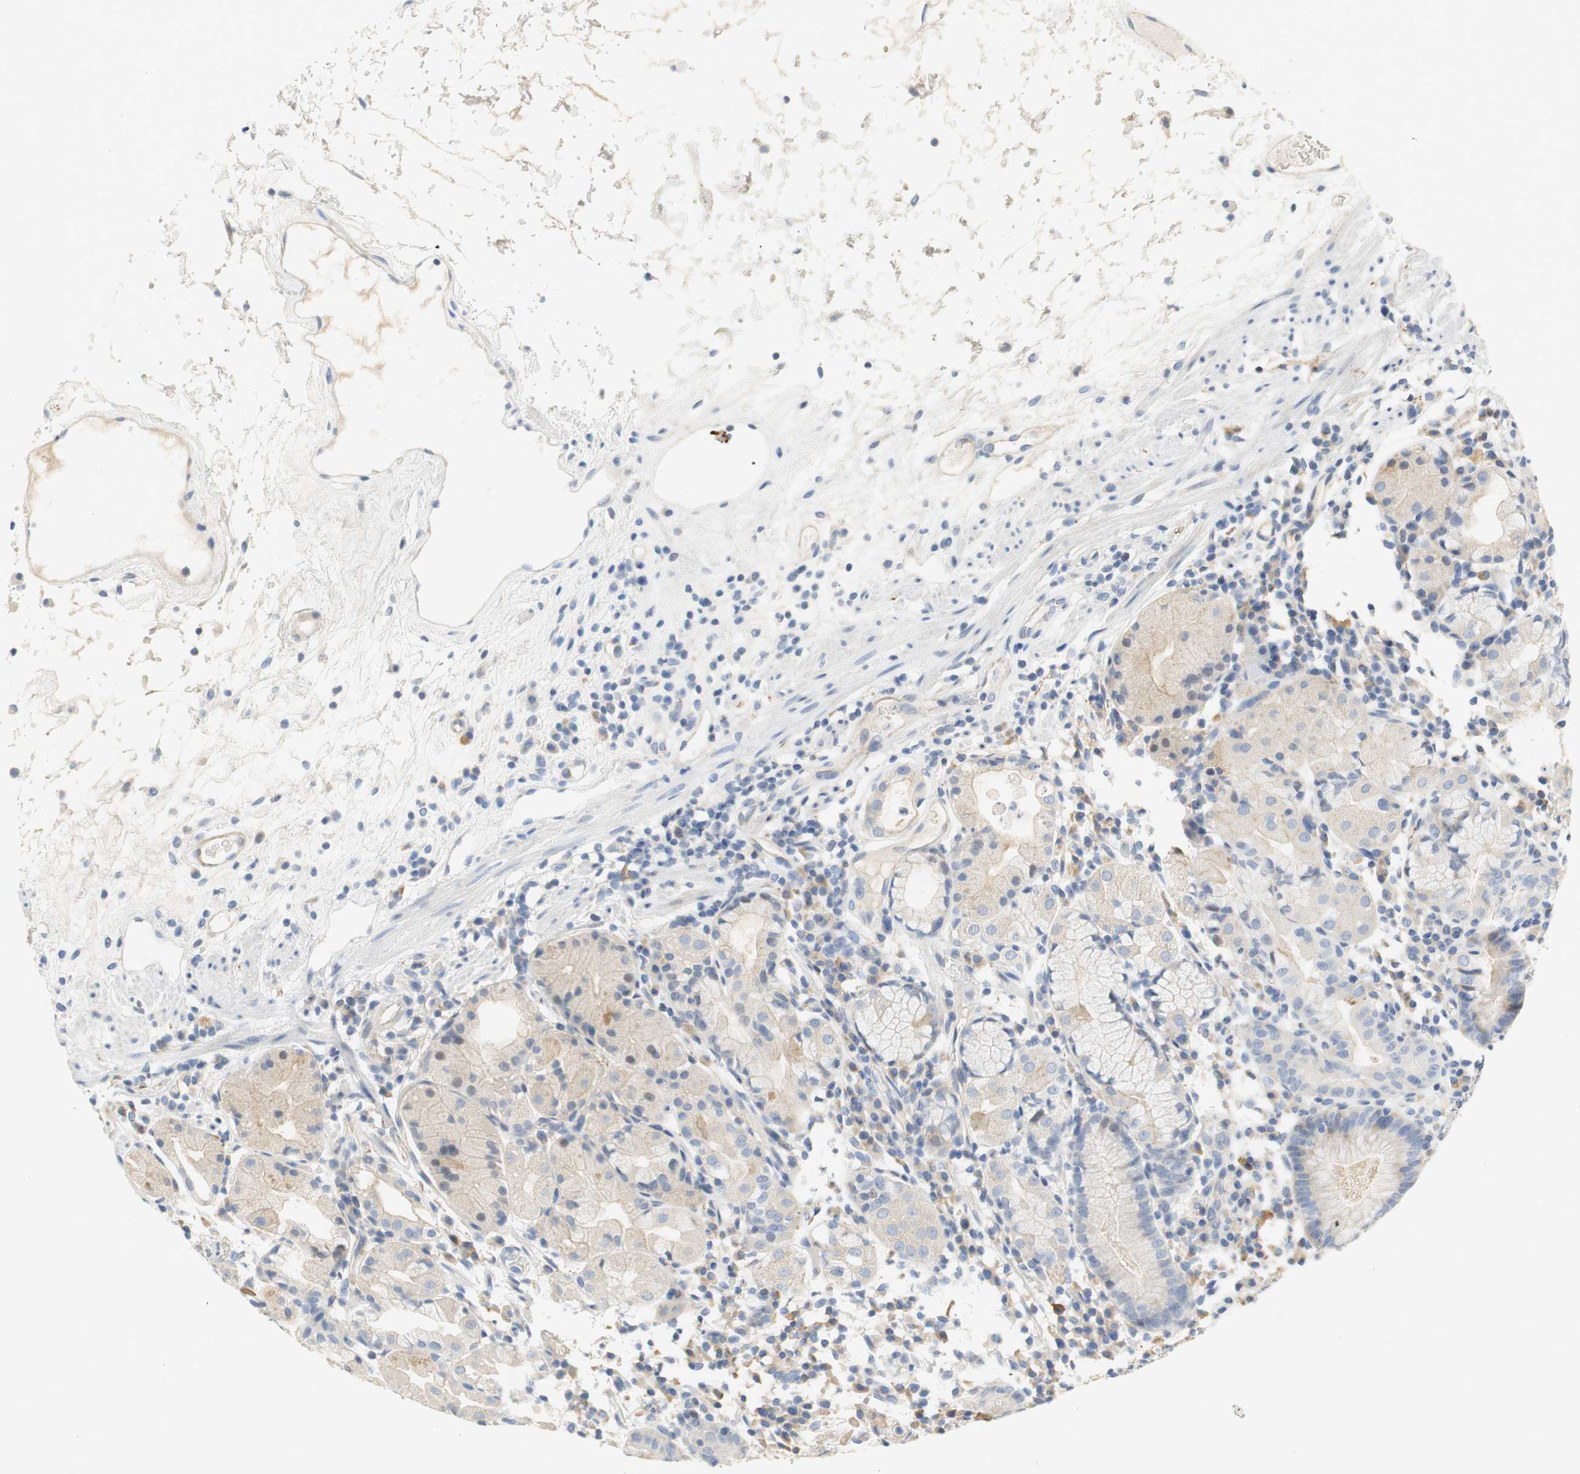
{"staining": {"intensity": "weak", "quantity": "<25%", "location": "cytoplasmic/membranous"}, "tissue": "stomach", "cell_type": "Glandular cells", "image_type": "normal", "snomed": [{"axis": "morphology", "description": "Normal tissue, NOS"}, {"axis": "topography", "description": "Stomach"}, {"axis": "topography", "description": "Stomach, lower"}], "caption": "The IHC micrograph has no significant positivity in glandular cells of stomach.", "gene": "CCM2L", "patient": {"sex": "female", "age": 75}}